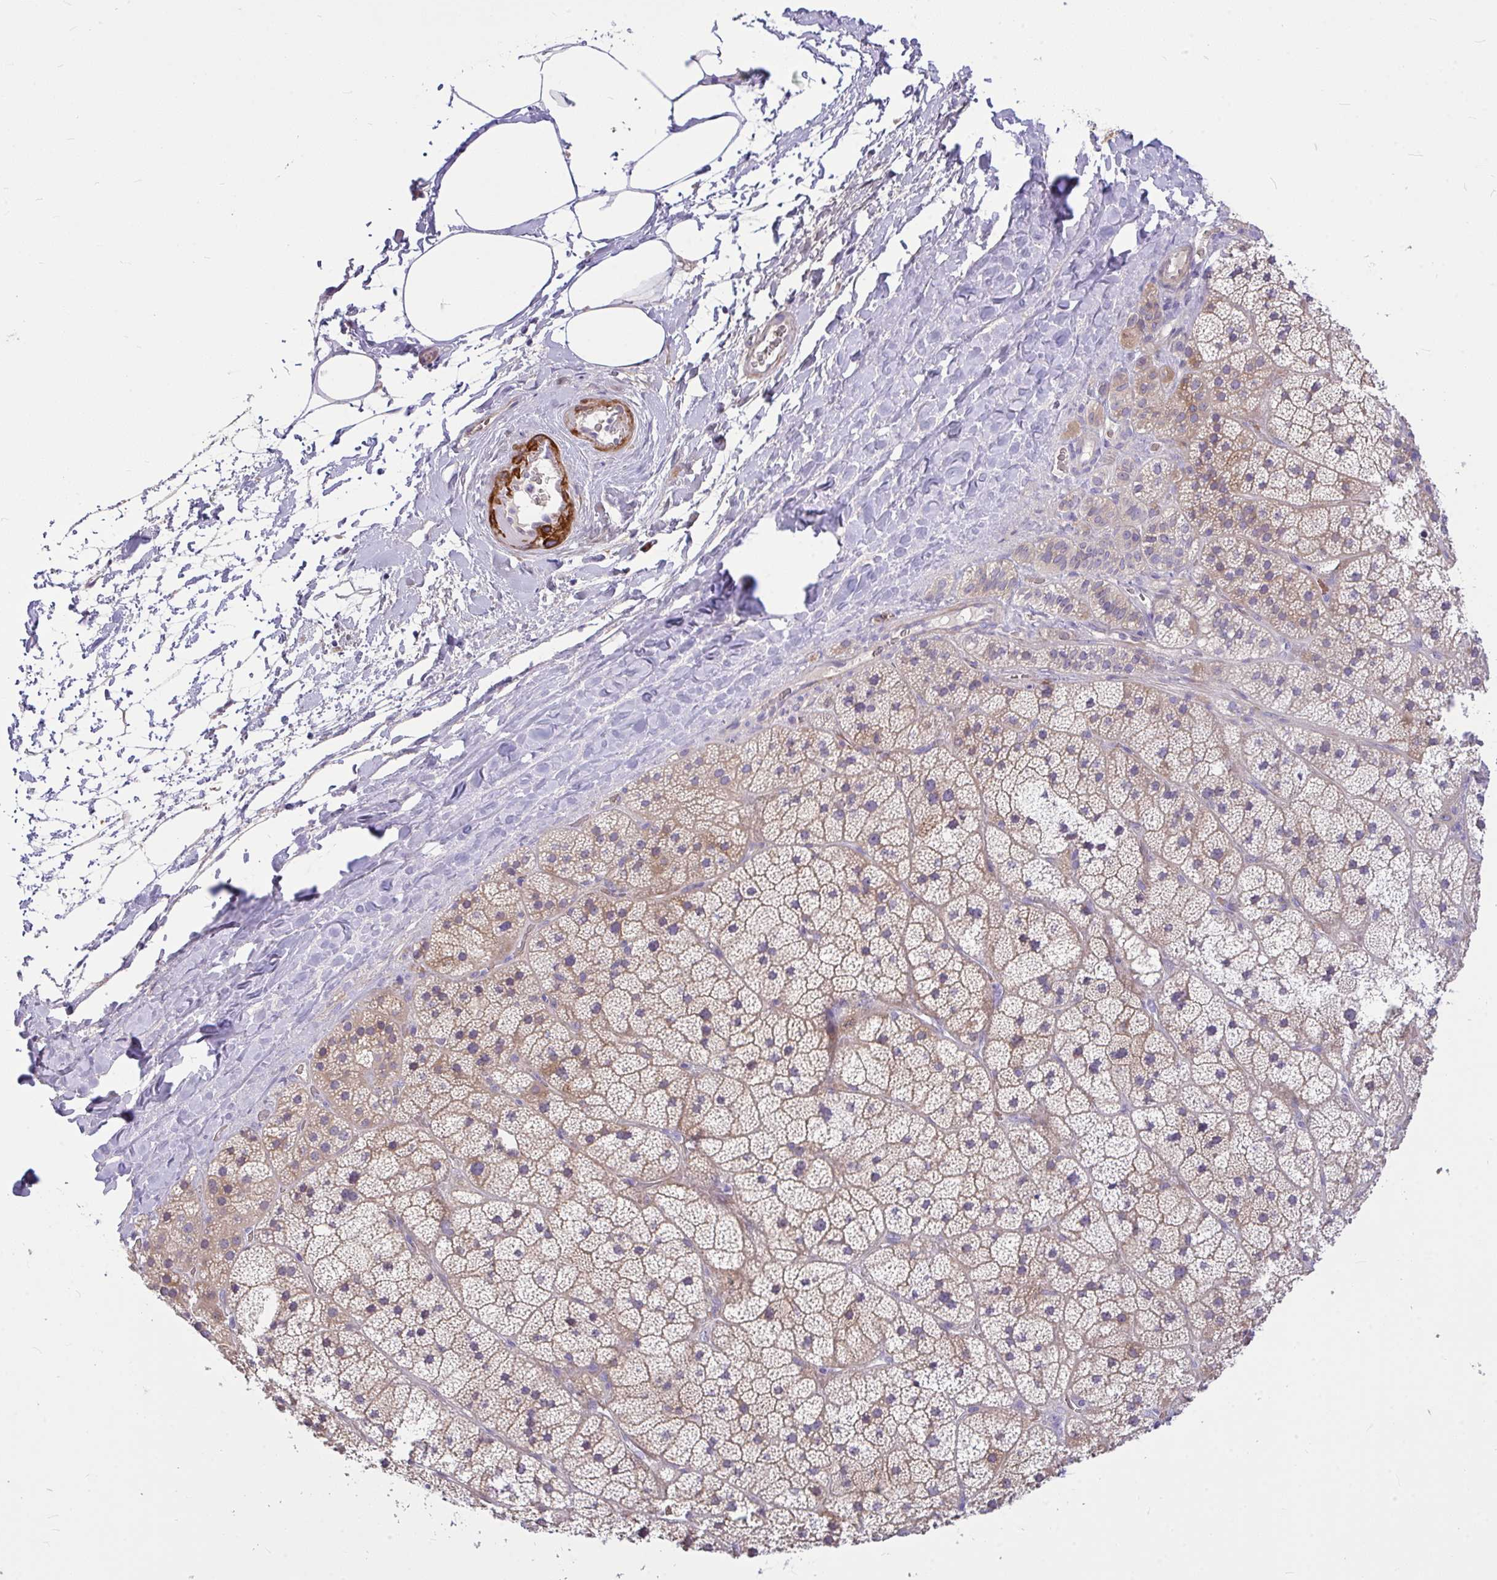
{"staining": {"intensity": "moderate", "quantity": "25%-75%", "location": "cytoplasmic/membranous"}, "tissue": "adrenal gland", "cell_type": "Glandular cells", "image_type": "normal", "snomed": [{"axis": "morphology", "description": "Normal tissue, NOS"}, {"axis": "topography", "description": "Adrenal gland"}], "caption": "IHC staining of unremarkable adrenal gland, which displays medium levels of moderate cytoplasmic/membranous positivity in approximately 25%-75% of glandular cells indicating moderate cytoplasmic/membranous protein expression. The staining was performed using DAB (3,3'-diaminobenzidine) (brown) for protein detection and nuclei were counterstained in hematoxylin (blue).", "gene": "MOCS1", "patient": {"sex": "male", "age": 57}}